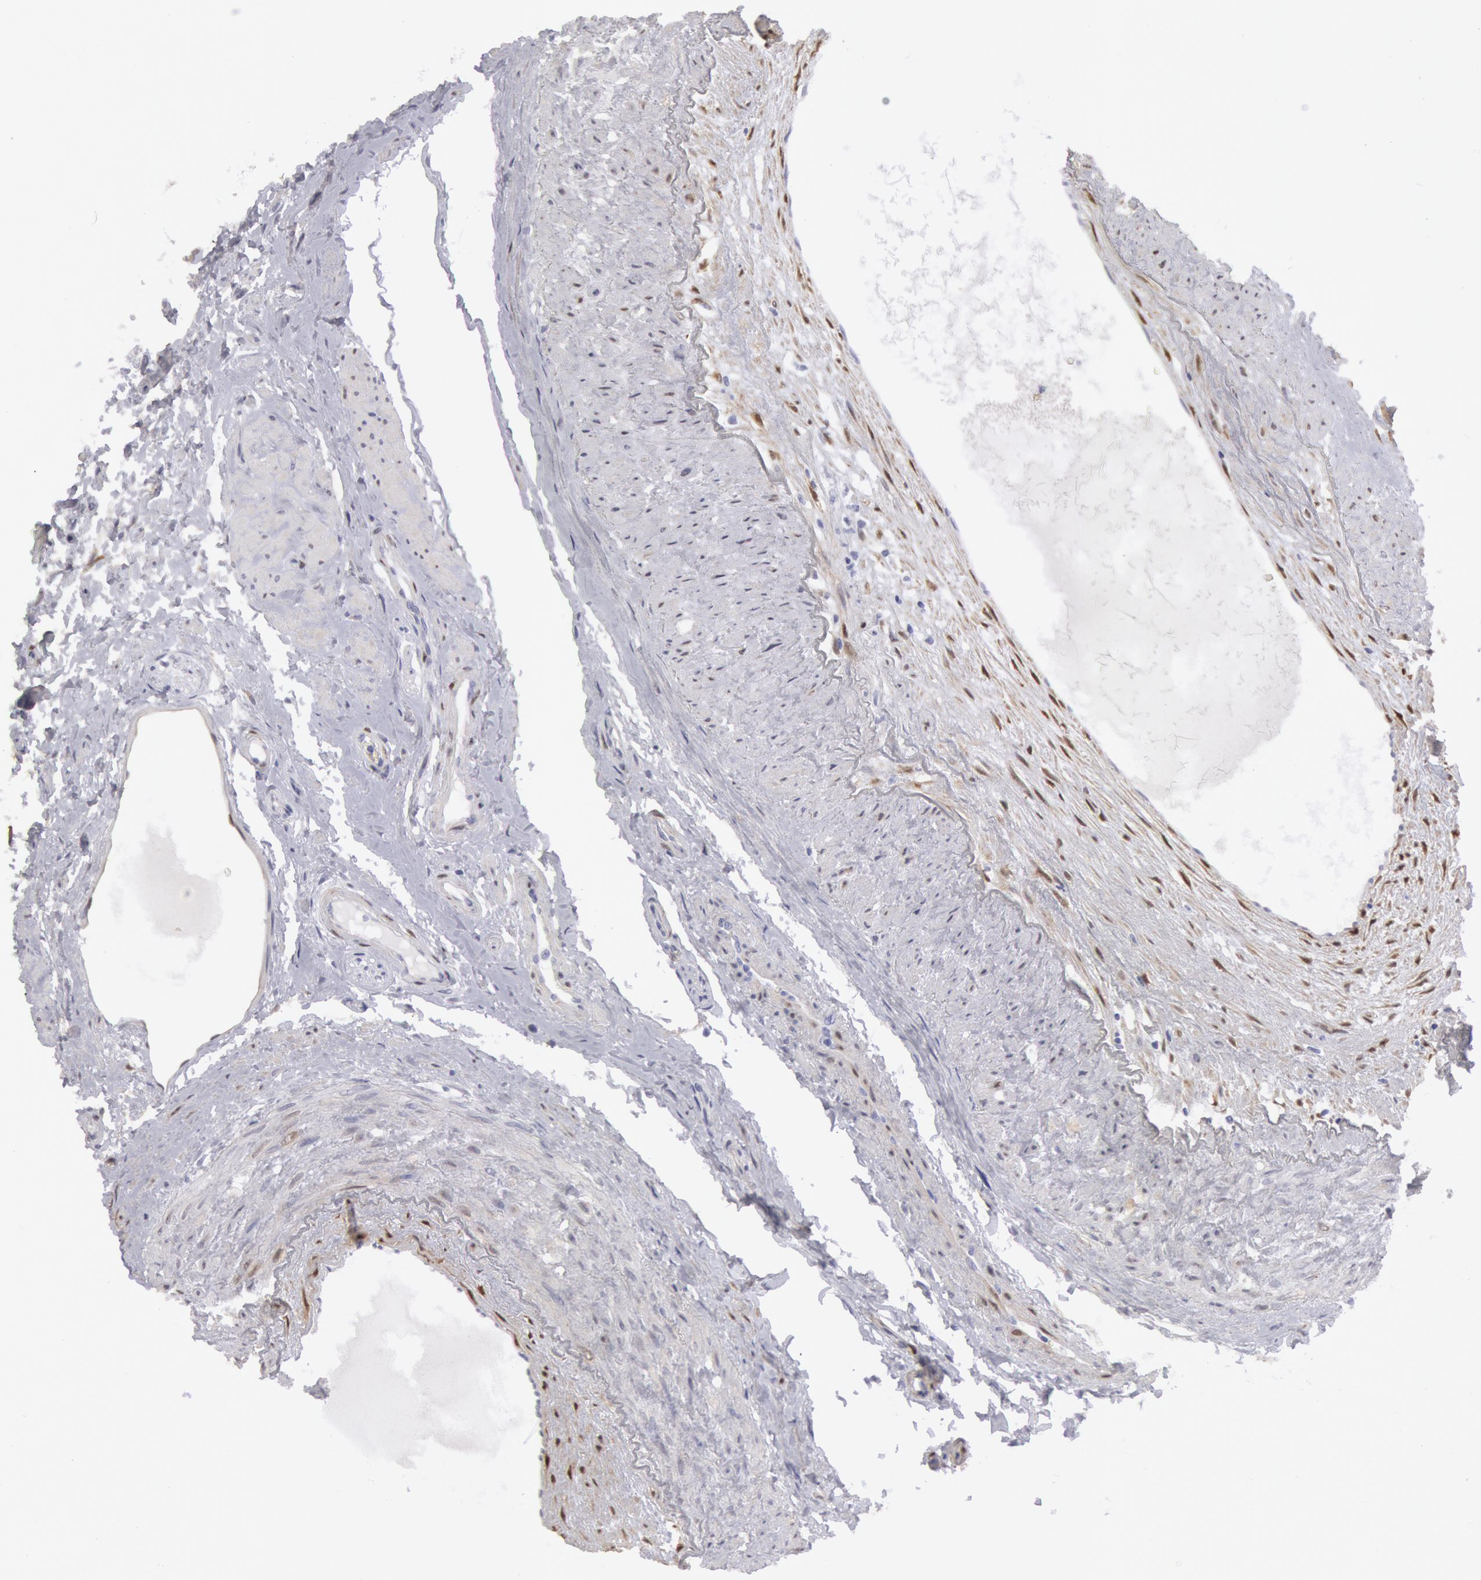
{"staining": {"intensity": "negative", "quantity": "none", "location": "none"}, "tissue": "epididymis", "cell_type": "Glandular cells", "image_type": "normal", "snomed": [{"axis": "morphology", "description": "Normal tissue, NOS"}, {"axis": "topography", "description": "Epididymis"}], "caption": "An immunohistochemistry micrograph of unremarkable epididymis is shown. There is no staining in glandular cells of epididymis.", "gene": "FHL1", "patient": {"sex": "male", "age": 68}}